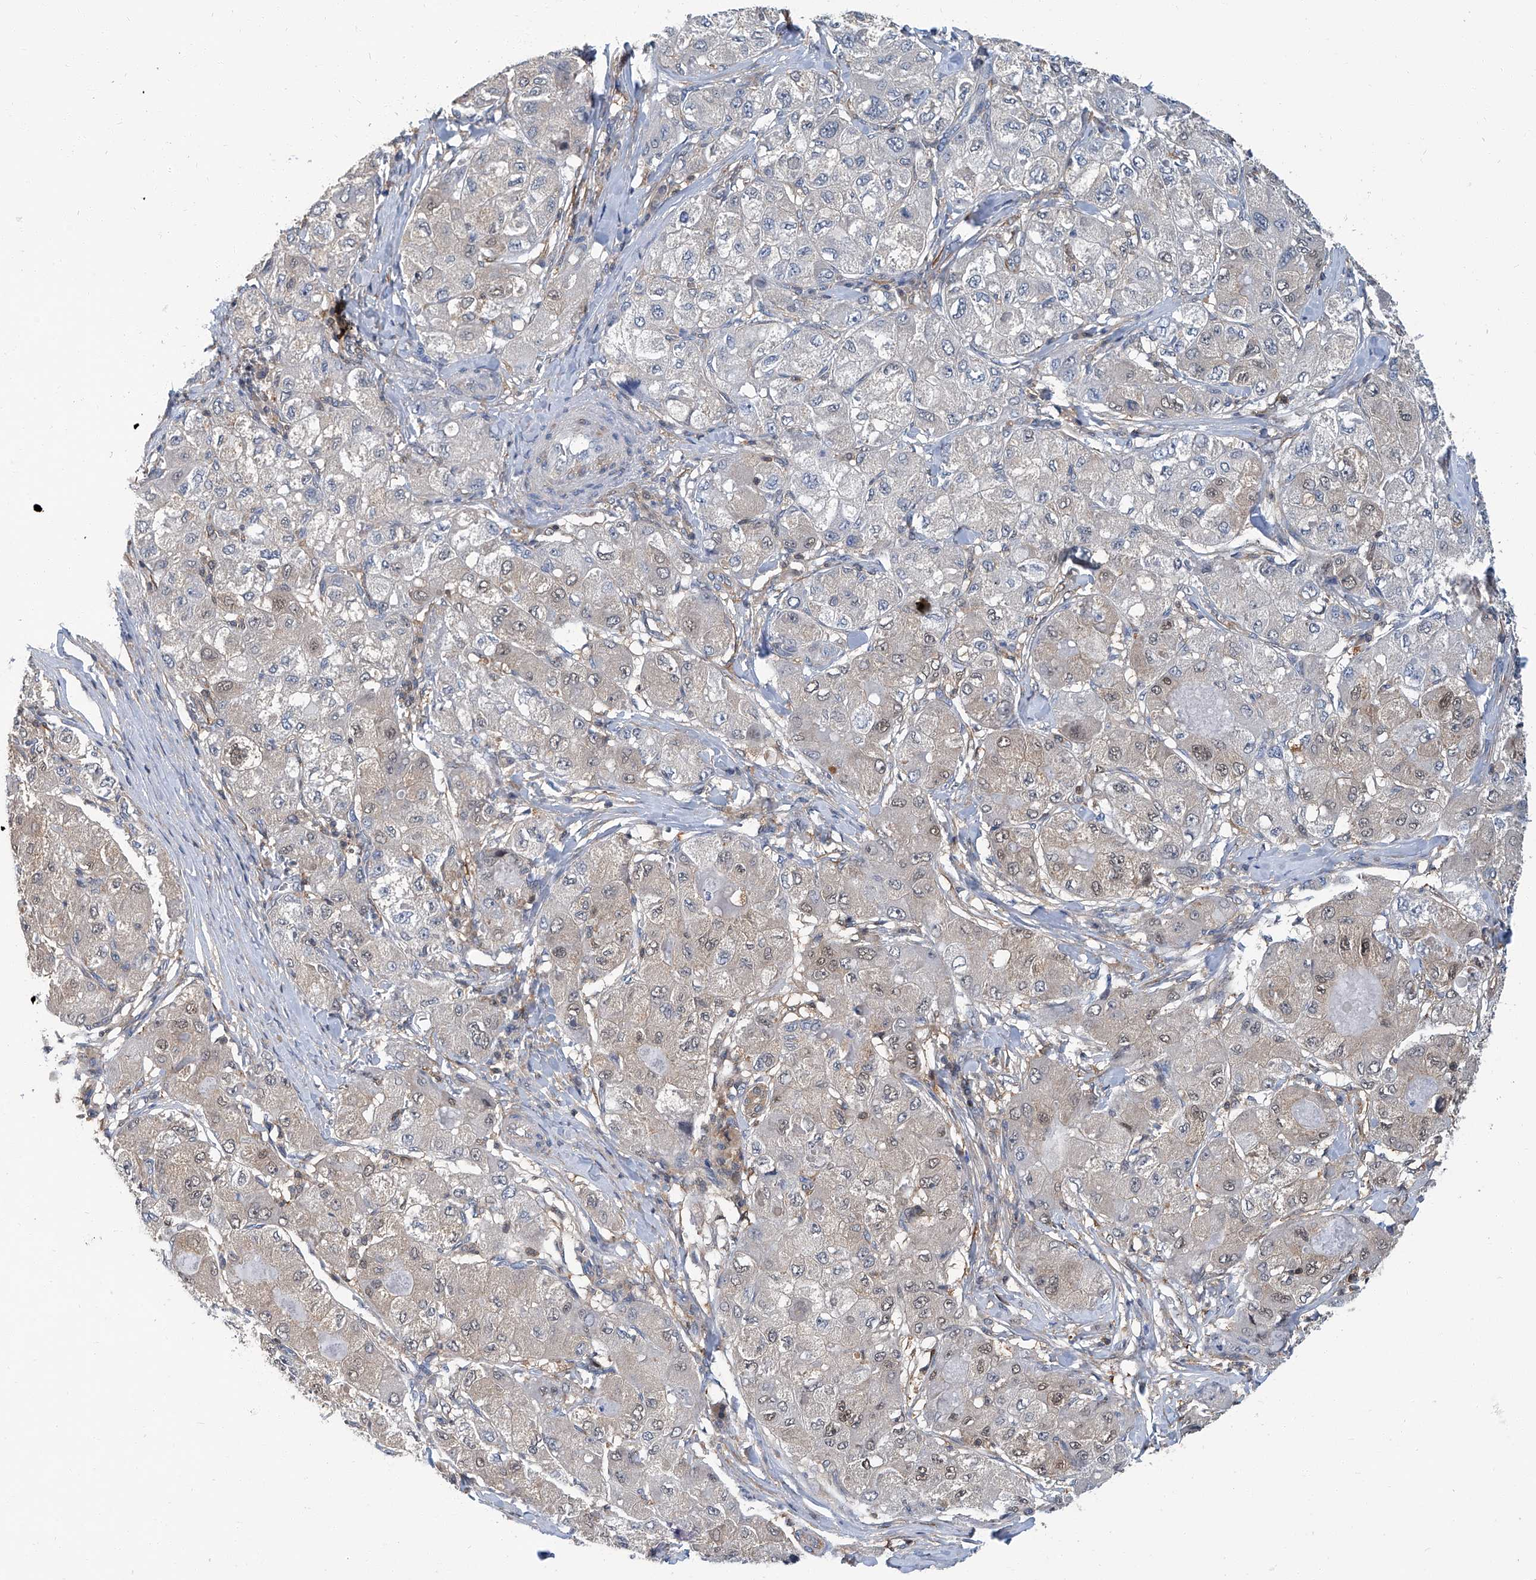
{"staining": {"intensity": "weak", "quantity": "25%-75%", "location": "cytoplasmic/membranous,nuclear"}, "tissue": "liver cancer", "cell_type": "Tumor cells", "image_type": "cancer", "snomed": [{"axis": "morphology", "description": "Carcinoma, Hepatocellular, NOS"}, {"axis": "topography", "description": "Liver"}], "caption": "The immunohistochemical stain labels weak cytoplasmic/membranous and nuclear positivity in tumor cells of liver hepatocellular carcinoma tissue. (DAB (3,3'-diaminobenzidine) IHC with brightfield microscopy, high magnification).", "gene": "PSMB10", "patient": {"sex": "male", "age": 80}}